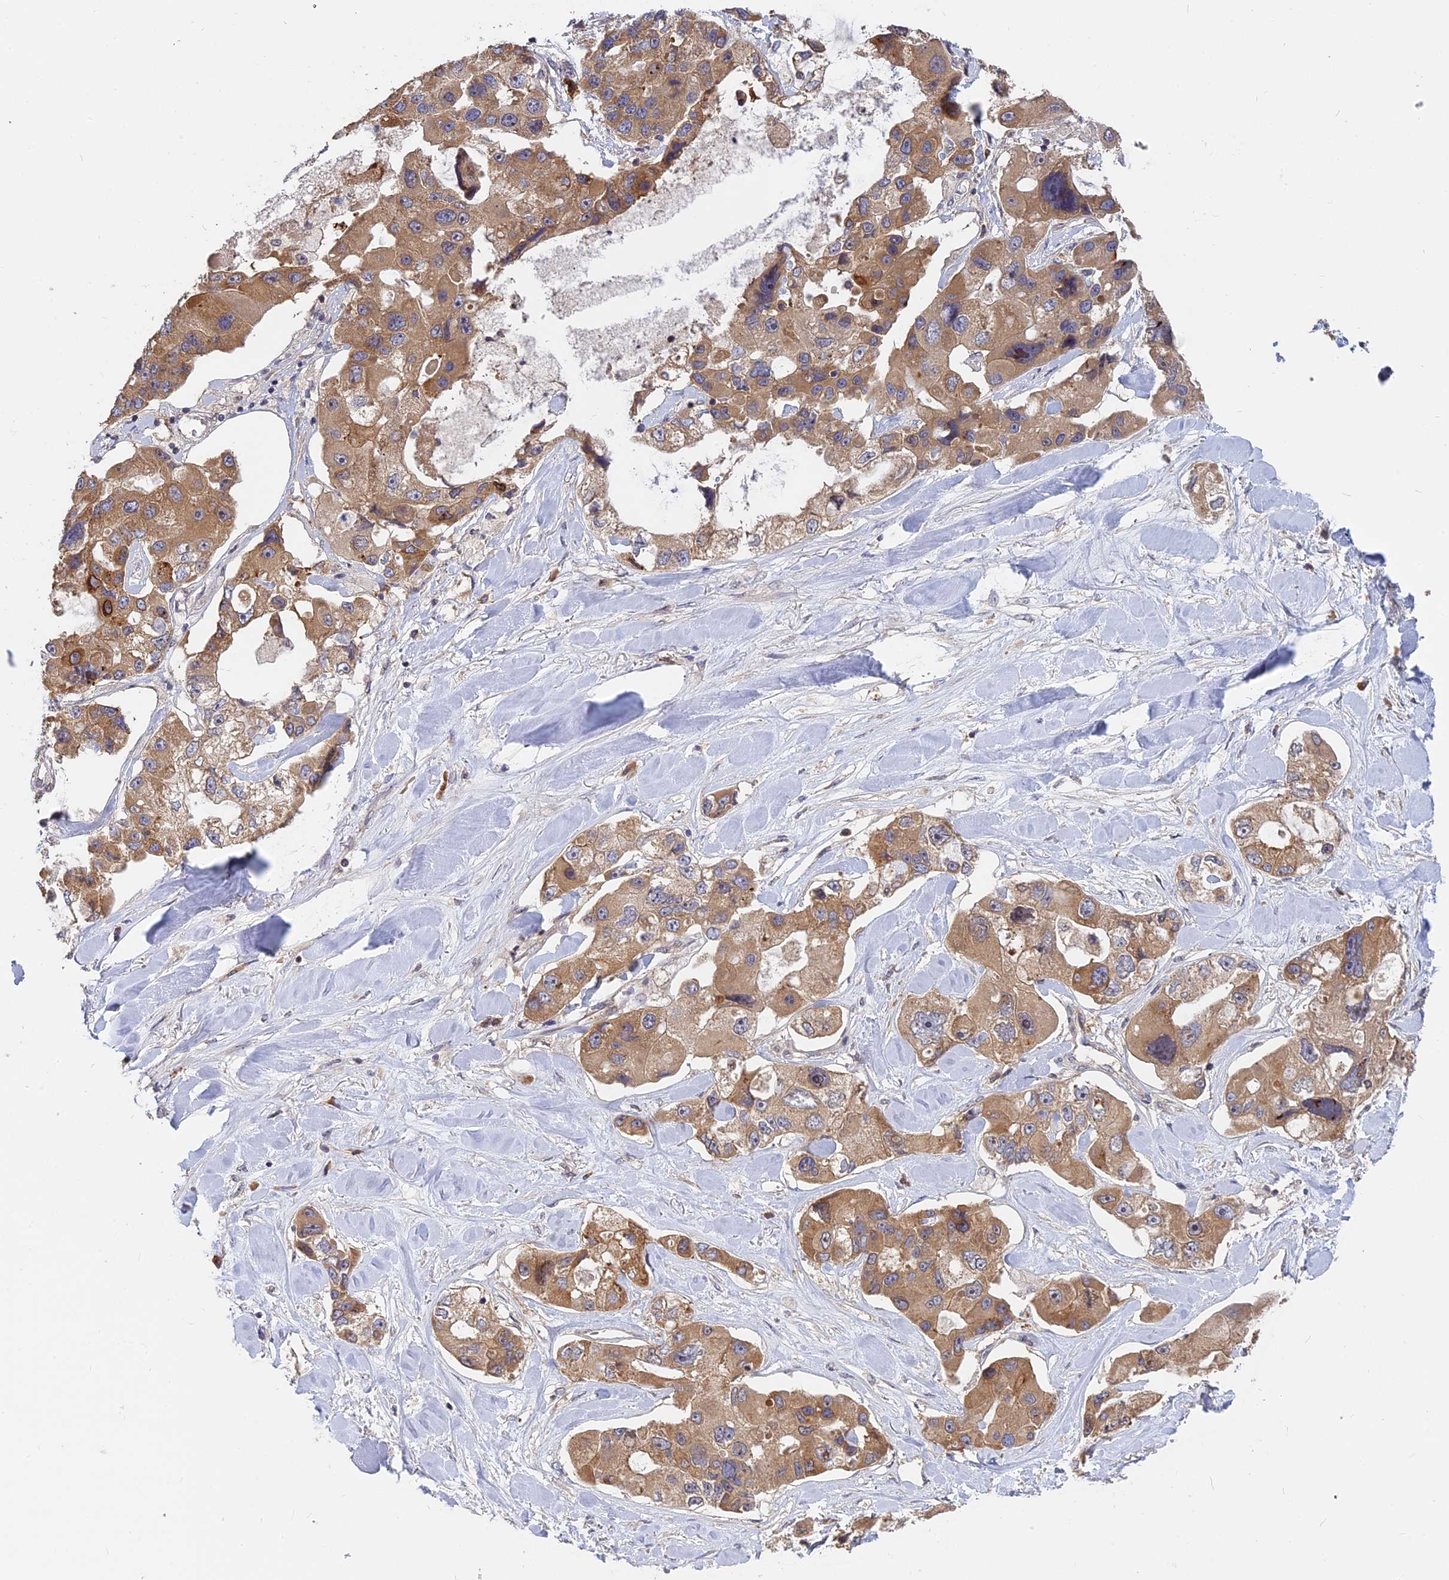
{"staining": {"intensity": "moderate", "quantity": ">75%", "location": "cytoplasmic/membranous"}, "tissue": "lung cancer", "cell_type": "Tumor cells", "image_type": "cancer", "snomed": [{"axis": "morphology", "description": "Adenocarcinoma, NOS"}, {"axis": "topography", "description": "Lung"}], "caption": "This is a photomicrograph of IHC staining of adenocarcinoma (lung), which shows moderate positivity in the cytoplasmic/membranous of tumor cells.", "gene": "IL21R", "patient": {"sex": "female", "age": 54}}